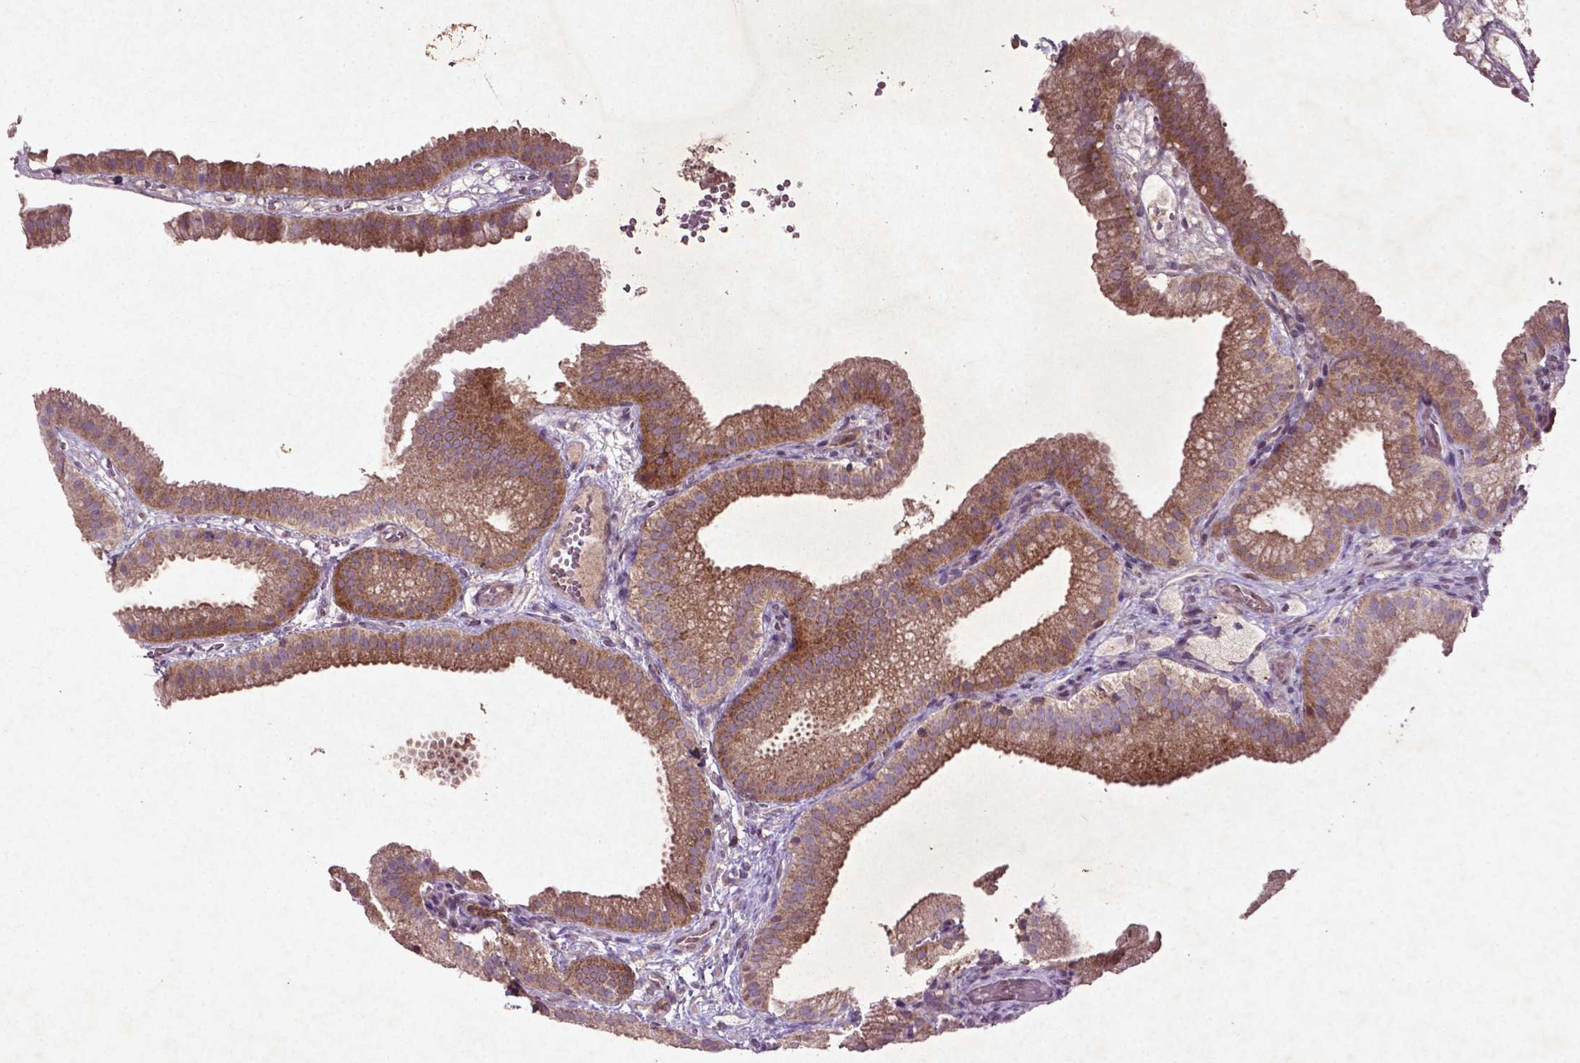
{"staining": {"intensity": "strong", "quantity": ">75%", "location": "cytoplasmic/membranous"}, "tissue": "gallbladder", "cell_type": "Glandular cells", "image_type": "normal", "snomed": [{"axis": "morphology", "description": "Normal tissue, NOS"}, {"axis": "topography", "description": "Gallbladder"}], "caption": "Immunohistochemistry image of unremarkable human gallbladder stained for a protein (brown), which reveals high levels of strong cytoplasmic/membranous staining in about >75% of glandular cells.", "gene": "MTOR", "patient": {"sex": "female", "age": 63}}